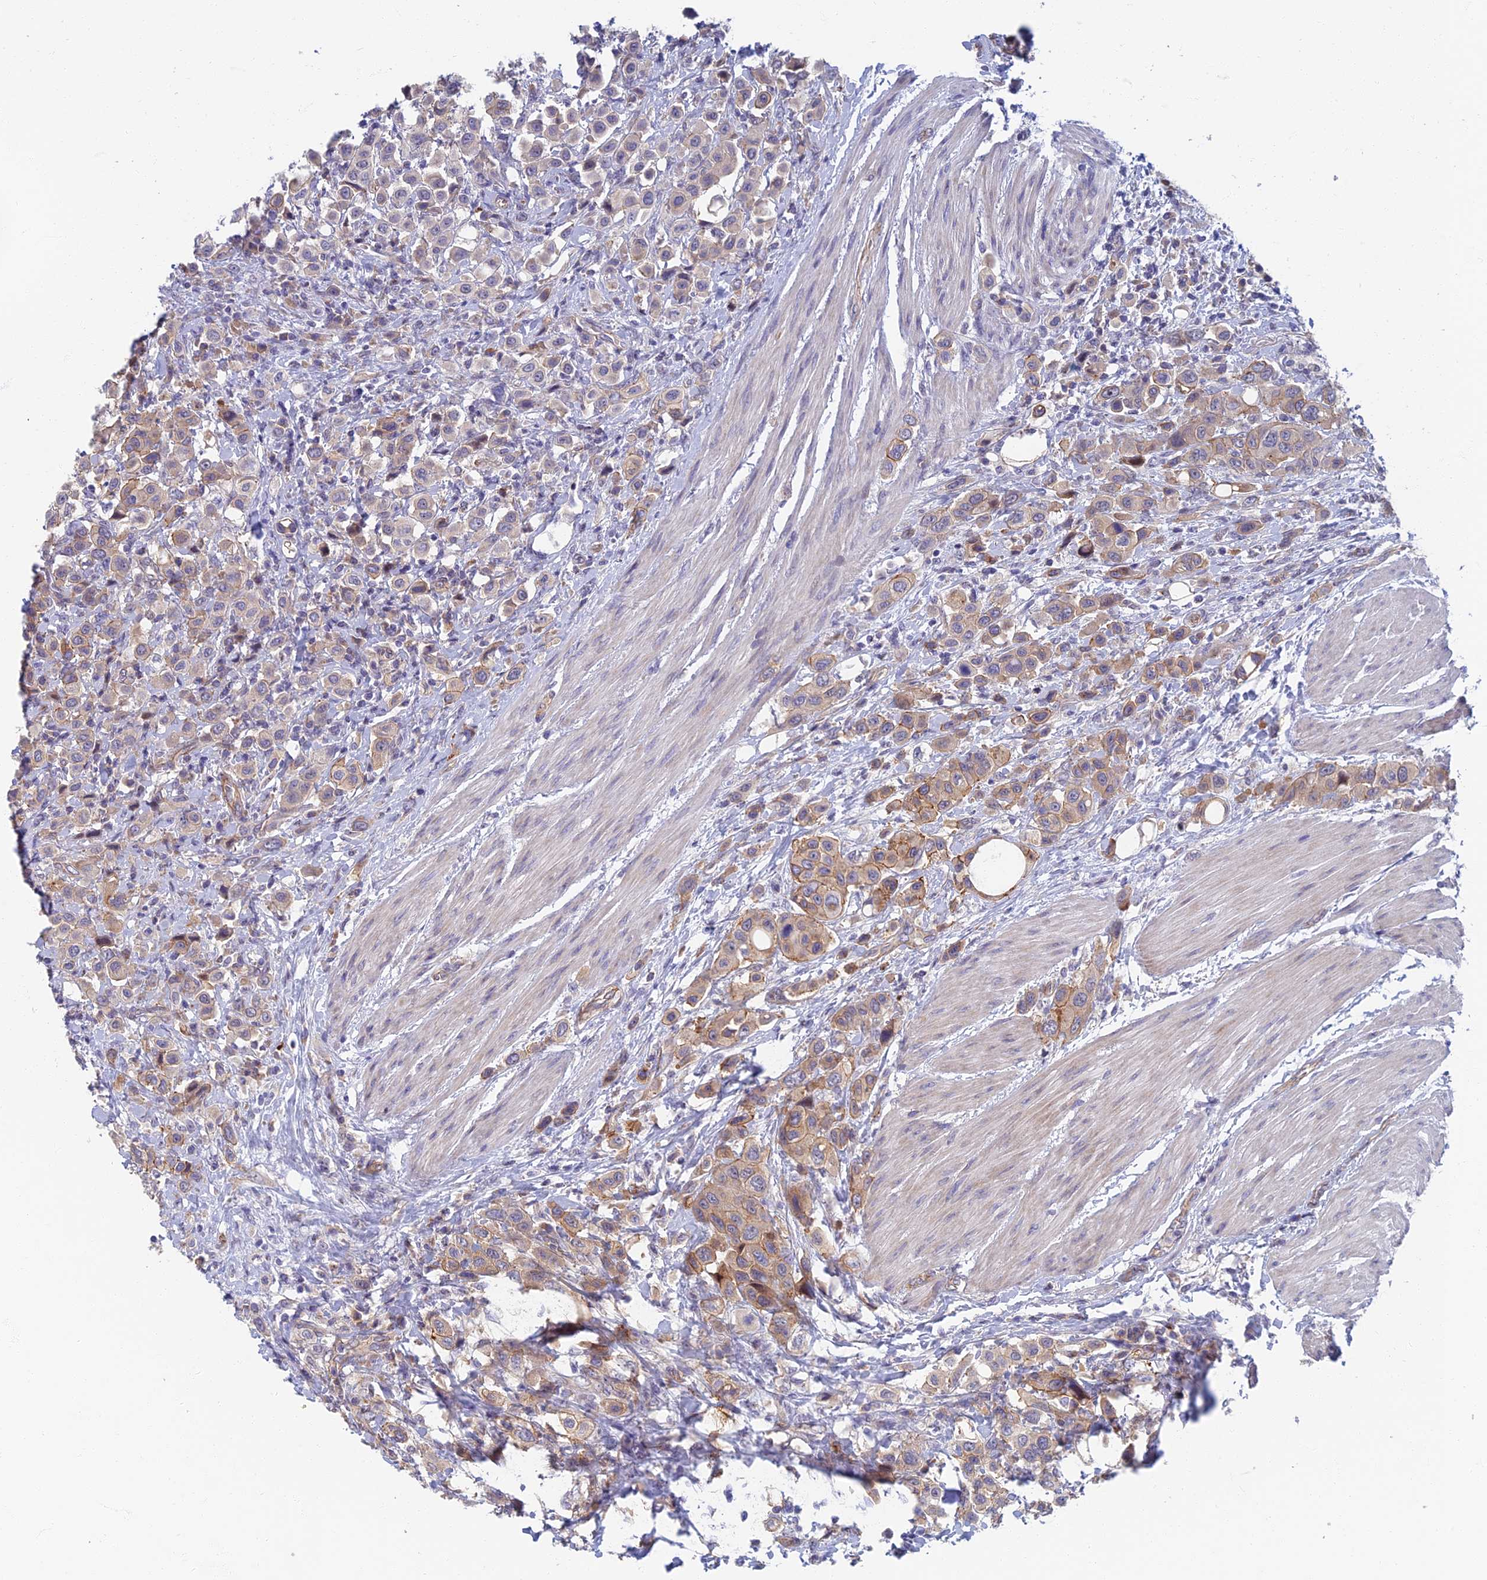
{"staining": {"intensity": "weak", "quantity": "25%-75%", "location": "cytoplasmic/membranous"}, "tissue": "urothelial cancer", "cell_type": "Tumor cells", "image_type": "cancer", "snomed": [{"axis": "morphology", "description": "Urothelial carcinoma, High grade"}, {"axis": "topography", "description": "Urinary bladder"}], "caption": "Immunohistochemistry image of high-grade urothelial carcinoma stained for a protein (brown), which demonstrates low levels of weak cytoplasmic/membranous expression in approximately 25%-75% of tumor cells.", "gene": "RHBDL2", "patient": {"sex": "male", "age": 50}}